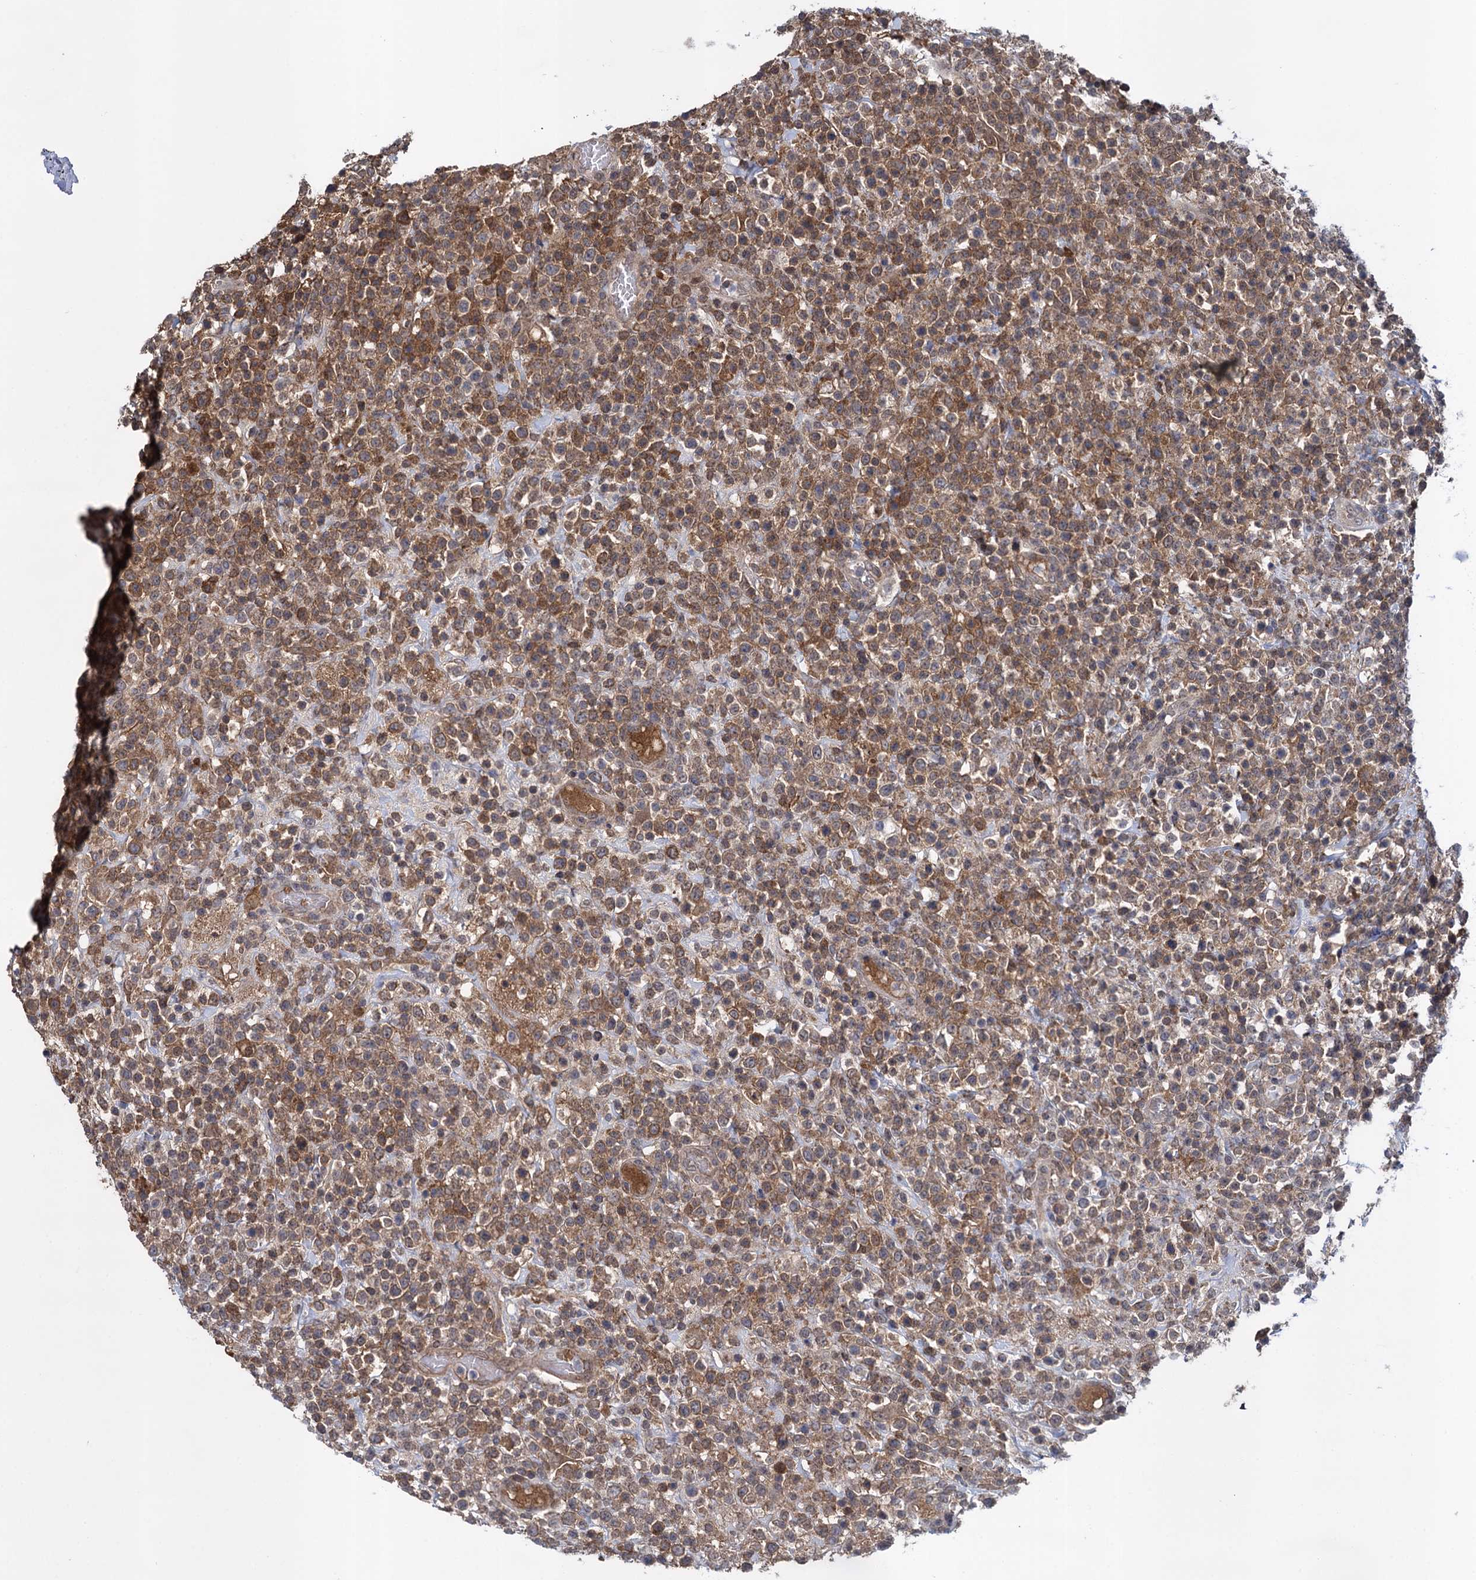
{"staining": {"intensity": "moderate", "quantity": "25%-75%", "location": "cytoplasmic/membranous"}, "tissue": "lymphoma", "cell_type": "Tumor cells", "image_type": "cancer", "snomed": [{"axis": "morphology", "description": "Malignant lymphoma, non-Hodgkin's type, High grade"}, {"axis": "topography", "description": "Colon"}], "caption": "Protein positivity by IHC demonstrates moderate cytoplasmic/membranous expression in about 25%-75% of tumor cells in high-grade malignant lymphoma, non-Hodgkin's type.", "gene": "GLO1", "patient": {"sex": "female", "age": 53}}